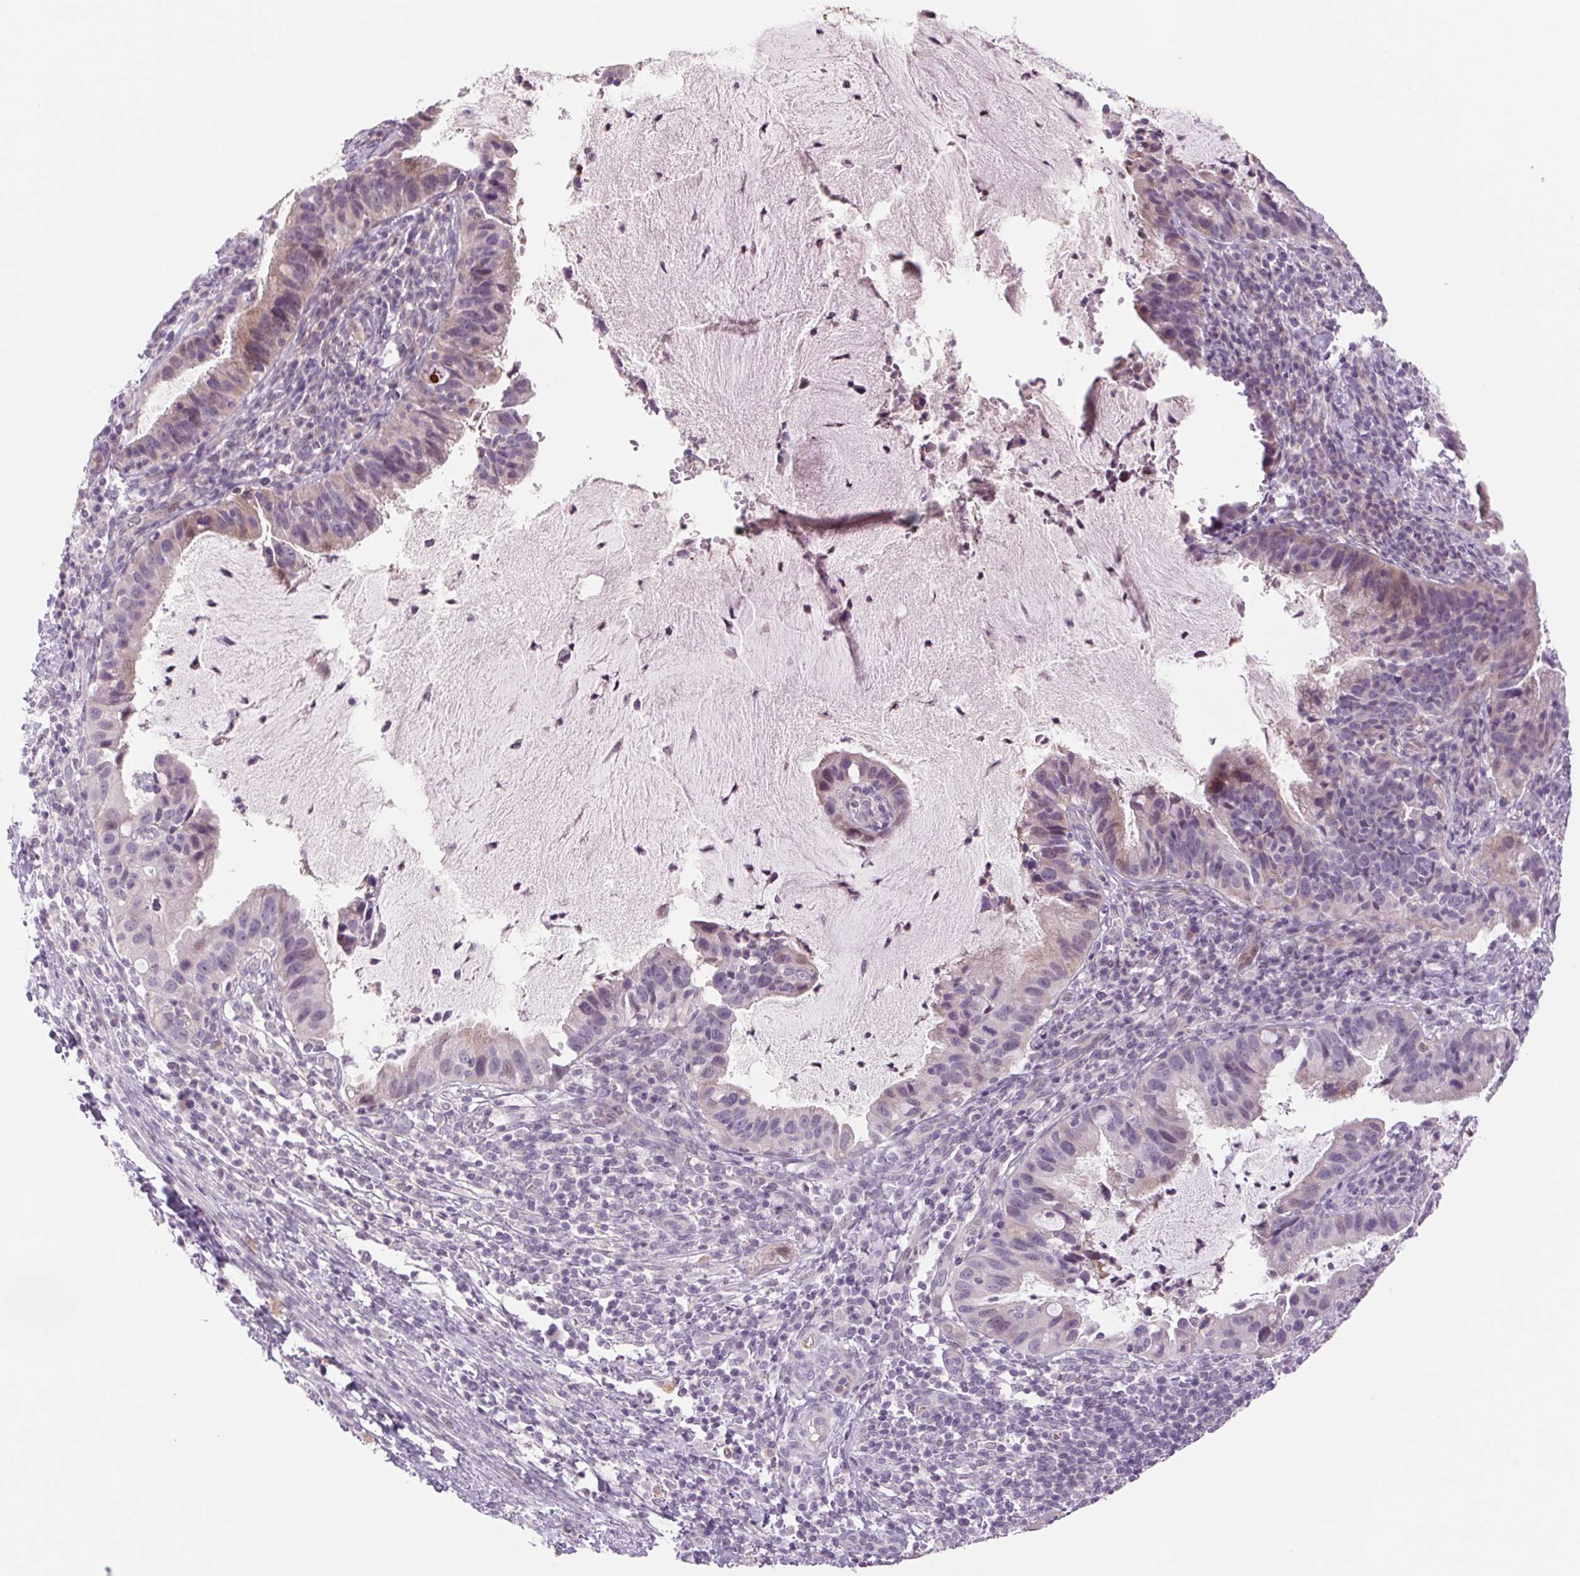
{"staining": {"intensity": "weak", "quantity": "<25%", "location": "nuclear"}, "tissue": "cervical cancer", "cell_type": "Tumor cells", "image_type": "cancer", "snomed": [{"axis": "morphology", "description": "Adenocarcinoma, NOS"}, {"axis": "topography", "description": "Cervix"}], "caption": "Tumor cells are negative for protein expression in human cervical cancer (adenocarcinoma). (Brightfield microscopy of DAB immunohistochemistry at high magnification).", "gene": "KRT1", "patient": {"sex": "female", "age": 34}}